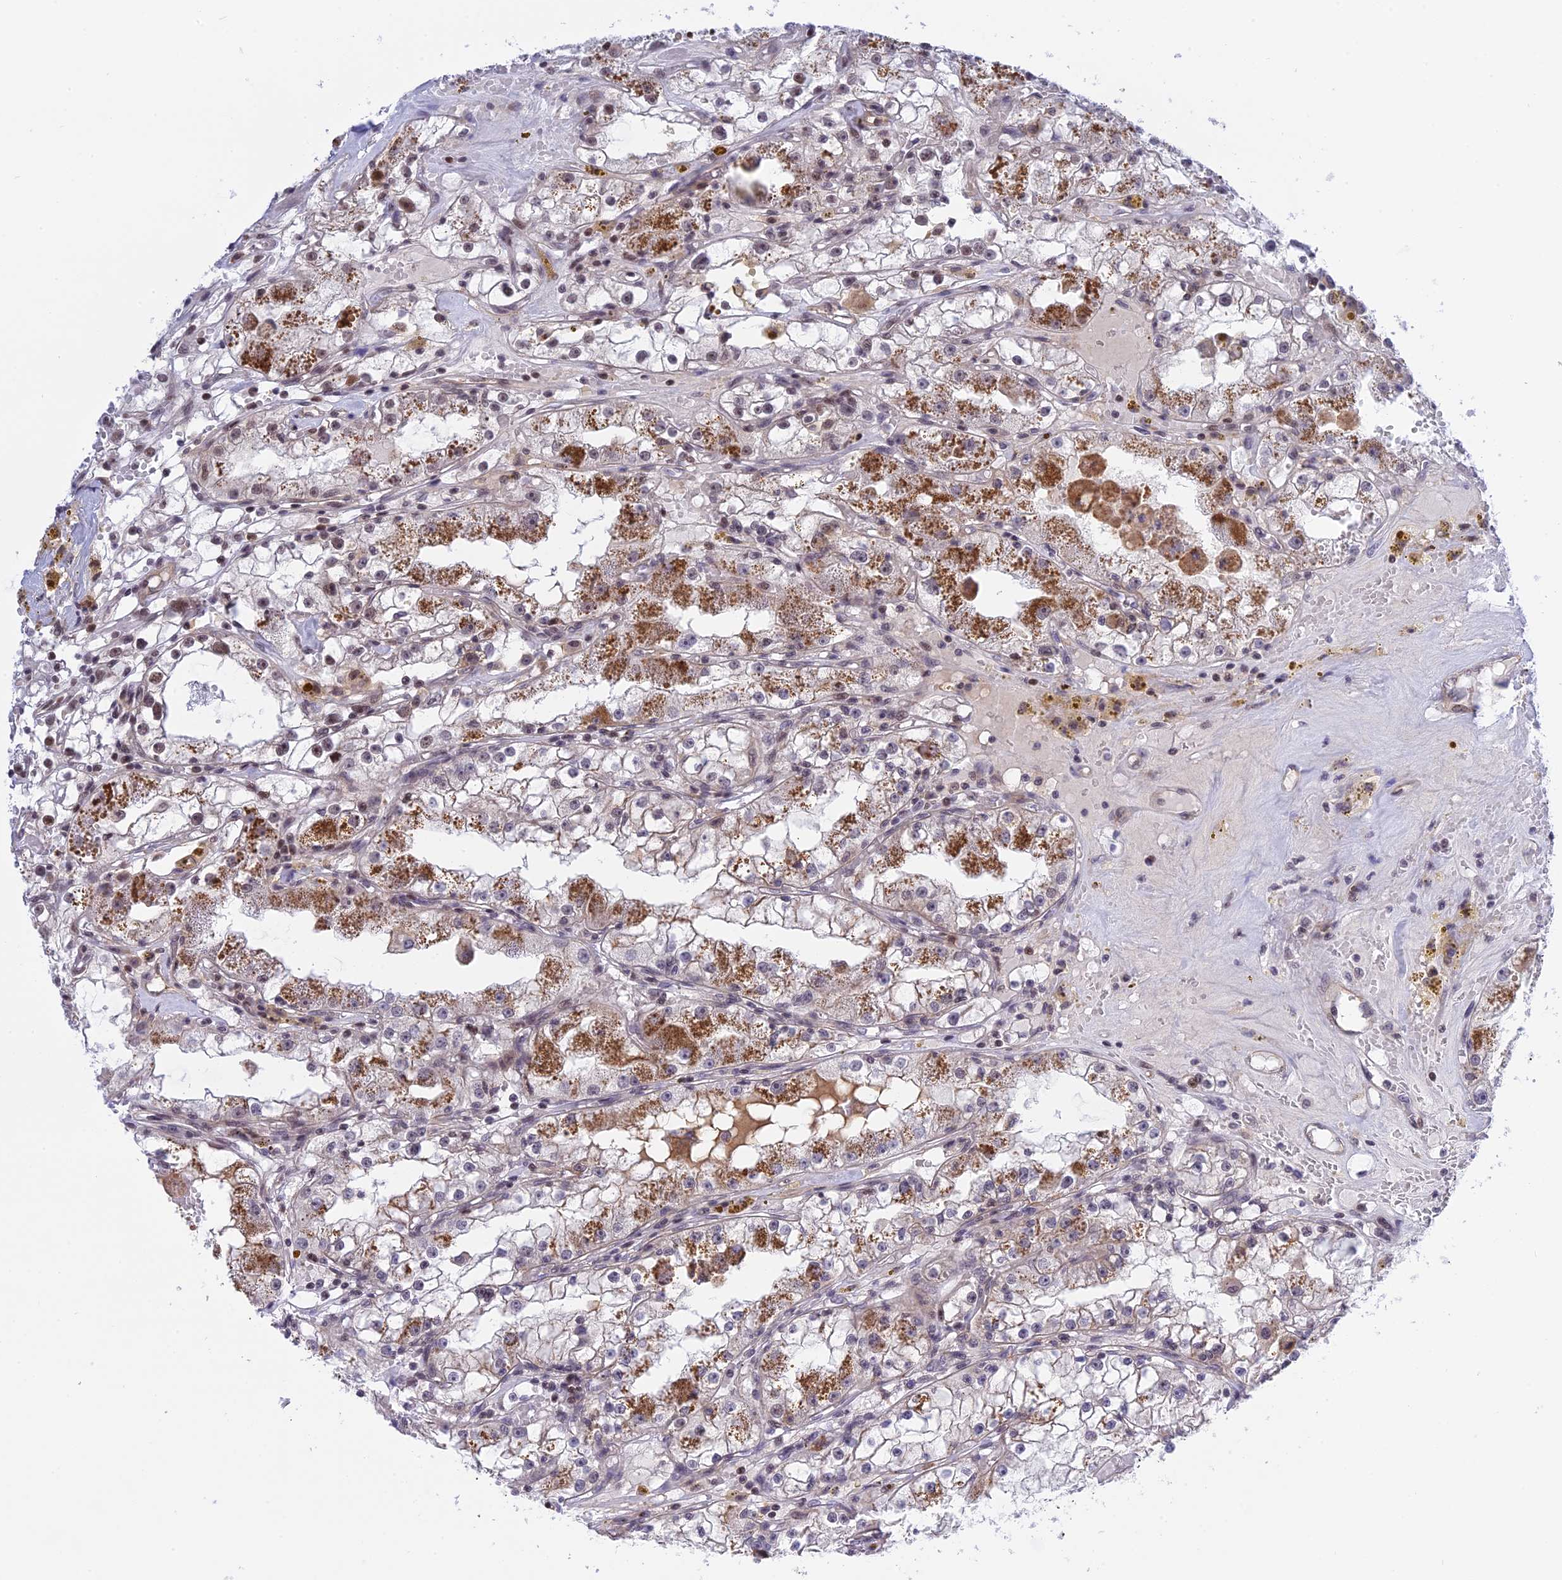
{"staining": {"intensity": "moderate", "quantity": "25%-75%", "location": "cytoplasmic/membranous,nuclear"}, "tissue": "renal cancer", "cell_type": "Tumor cells", "image_type": "cancer", "snomed": [{"axis": "morphology", "description": "Adenocarcinoma, NOS"}, {"axis": "topography", "description": "Kidney"}], "caption": "Immunohistochemical staining of human renal adenocarcinoma exhibits medium levels of moderate cytoplasmic/membranous and nuclear positivity in about 25%-75% of tumor cells. (brown staining indicates protein expression, while blue staining denotes nuclei).", "gene": "TCEA1", "patient": {"sex": "male", "age": 56}}